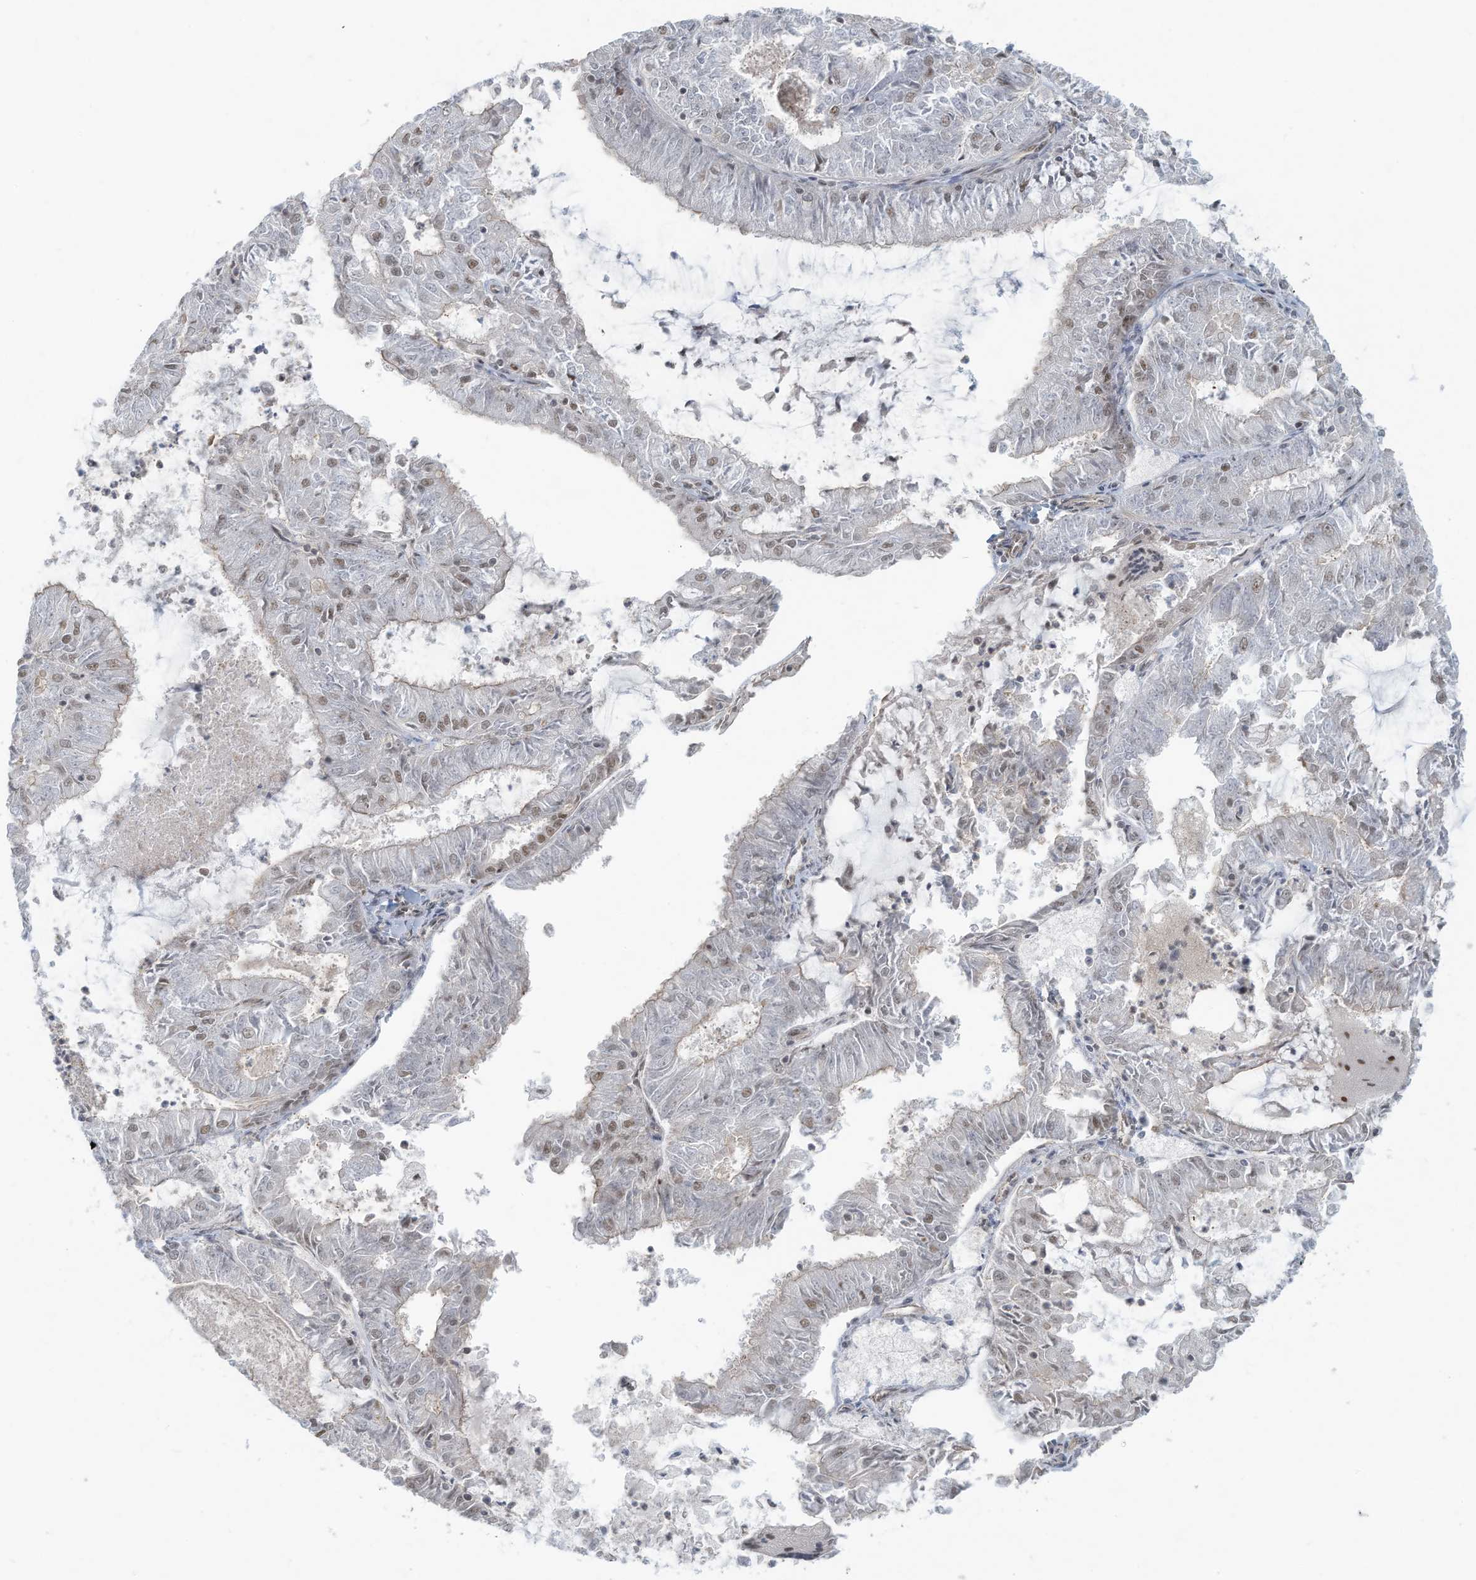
{"staining": {"intensity": "moderate", "quantity": "<25%", "location": "nuclear"}, "tissue": "endometrial cancer", "cell_type": "Tumor cells", "image_type": "cancer", "snomed": [{"axis": "morphology", "description": "Adenocarcinoma, NOS"}, {"axis": "topography", "description": "Endometrium"}], "caption": "IHC image of human endometrial cancer (adenocarcinoma) stained for a protein (brown), which reveals low levels of moderate nuclear expression in about <25% of tumor cells.", "gene": "DBR1", "patient": {"sex": "female", "age": 57}}